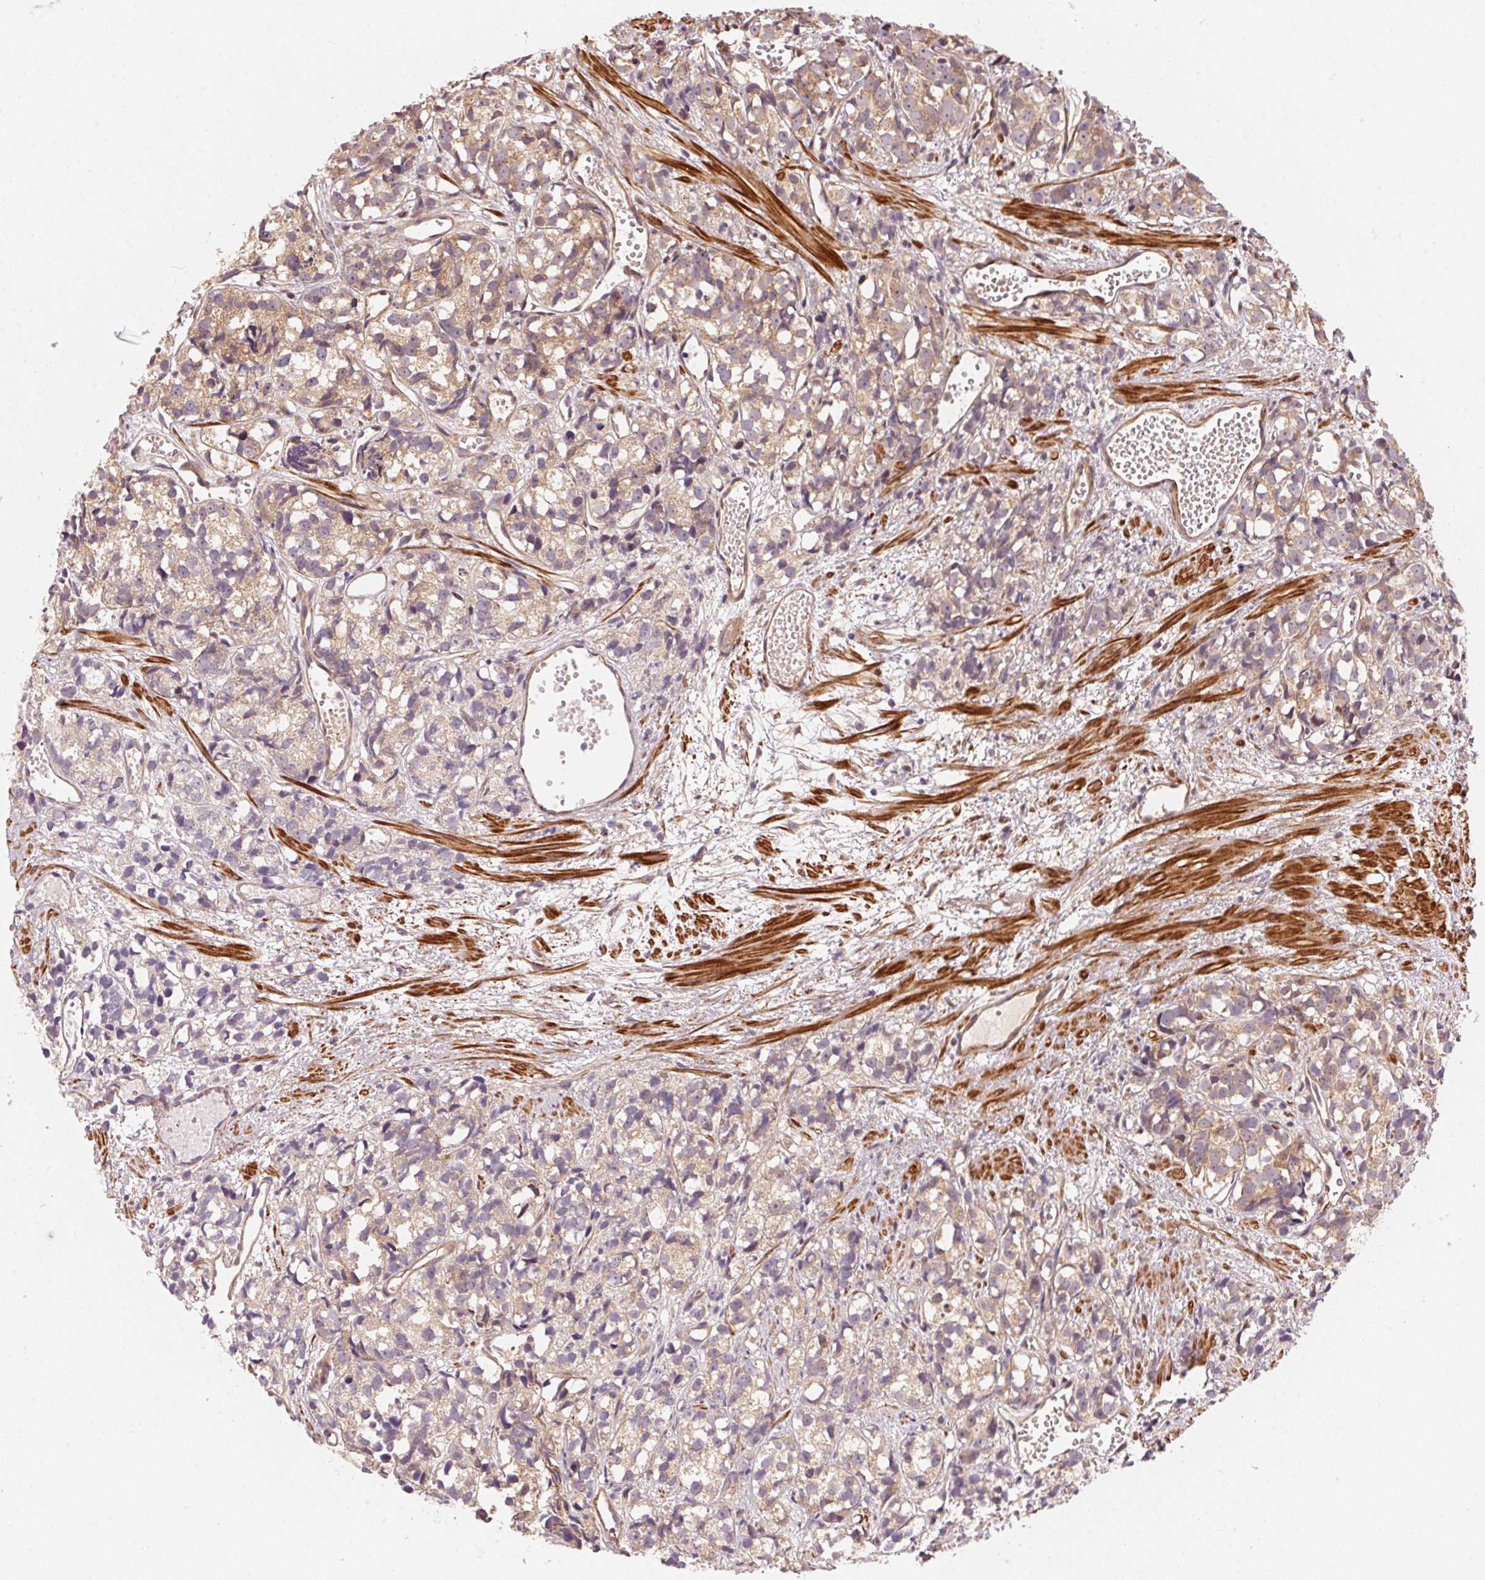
{"staining": {"intensity": "weak", "quantity": "<25%", "location": "cytoplasmic/membranous"}, "tissue": "prostate cancer", "cell_type": "Tumor cells", "image_type": "cancer", "snomed": [{"axis": "morphology", "description": "Adenocarcinoma, High grade"}, {"axis": "topography", "description": "Prostate"}], "caption": "High magnification brightfield microscopy of prostate cancer stained with DAB (3,3'-diaminobenzidine) (brown) and counterstained with hematoxylin (blue): tumor cells show no significant expression.", "gene": "TNIP2", "patient": {"sex": "male", "age": 77}}